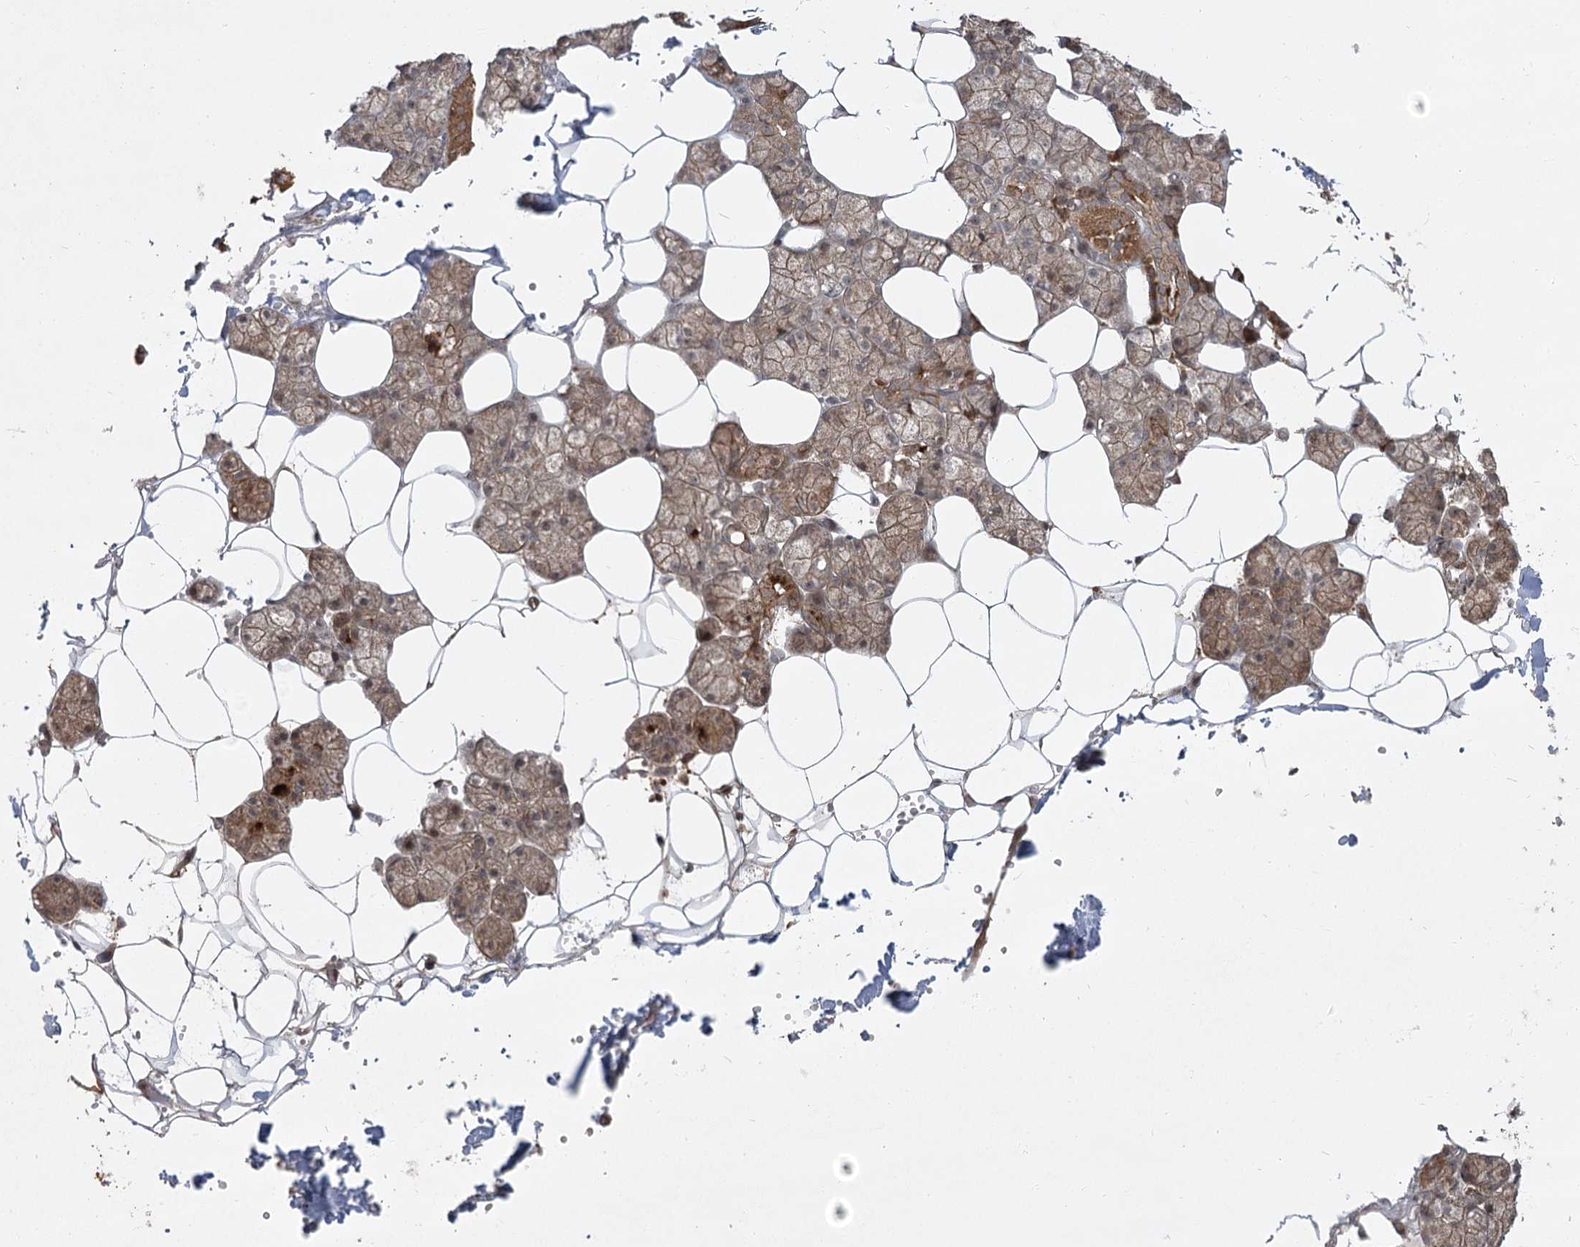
{"staining": {"intensity": "strong", "quantity": "25%-75%", "location": "cytoplasmic/membranous"}, "tissue": "salivary gland", "cell_type": "Glandular cells", "image_type": "normal", "snomed": [{"axis": "morphology", "description": "Normal tissue, NOS"}, {"axis": "topography", "description": "Salivary gland"}], "caption": "Normal salivary gland reveals strong cytoplasmic/membranous staining in about 25%-75% of glandular cells, visualized by immunohistochemistry.", "gene": "CPLANE1", "patient": {"sex": "male", "age": 62}}